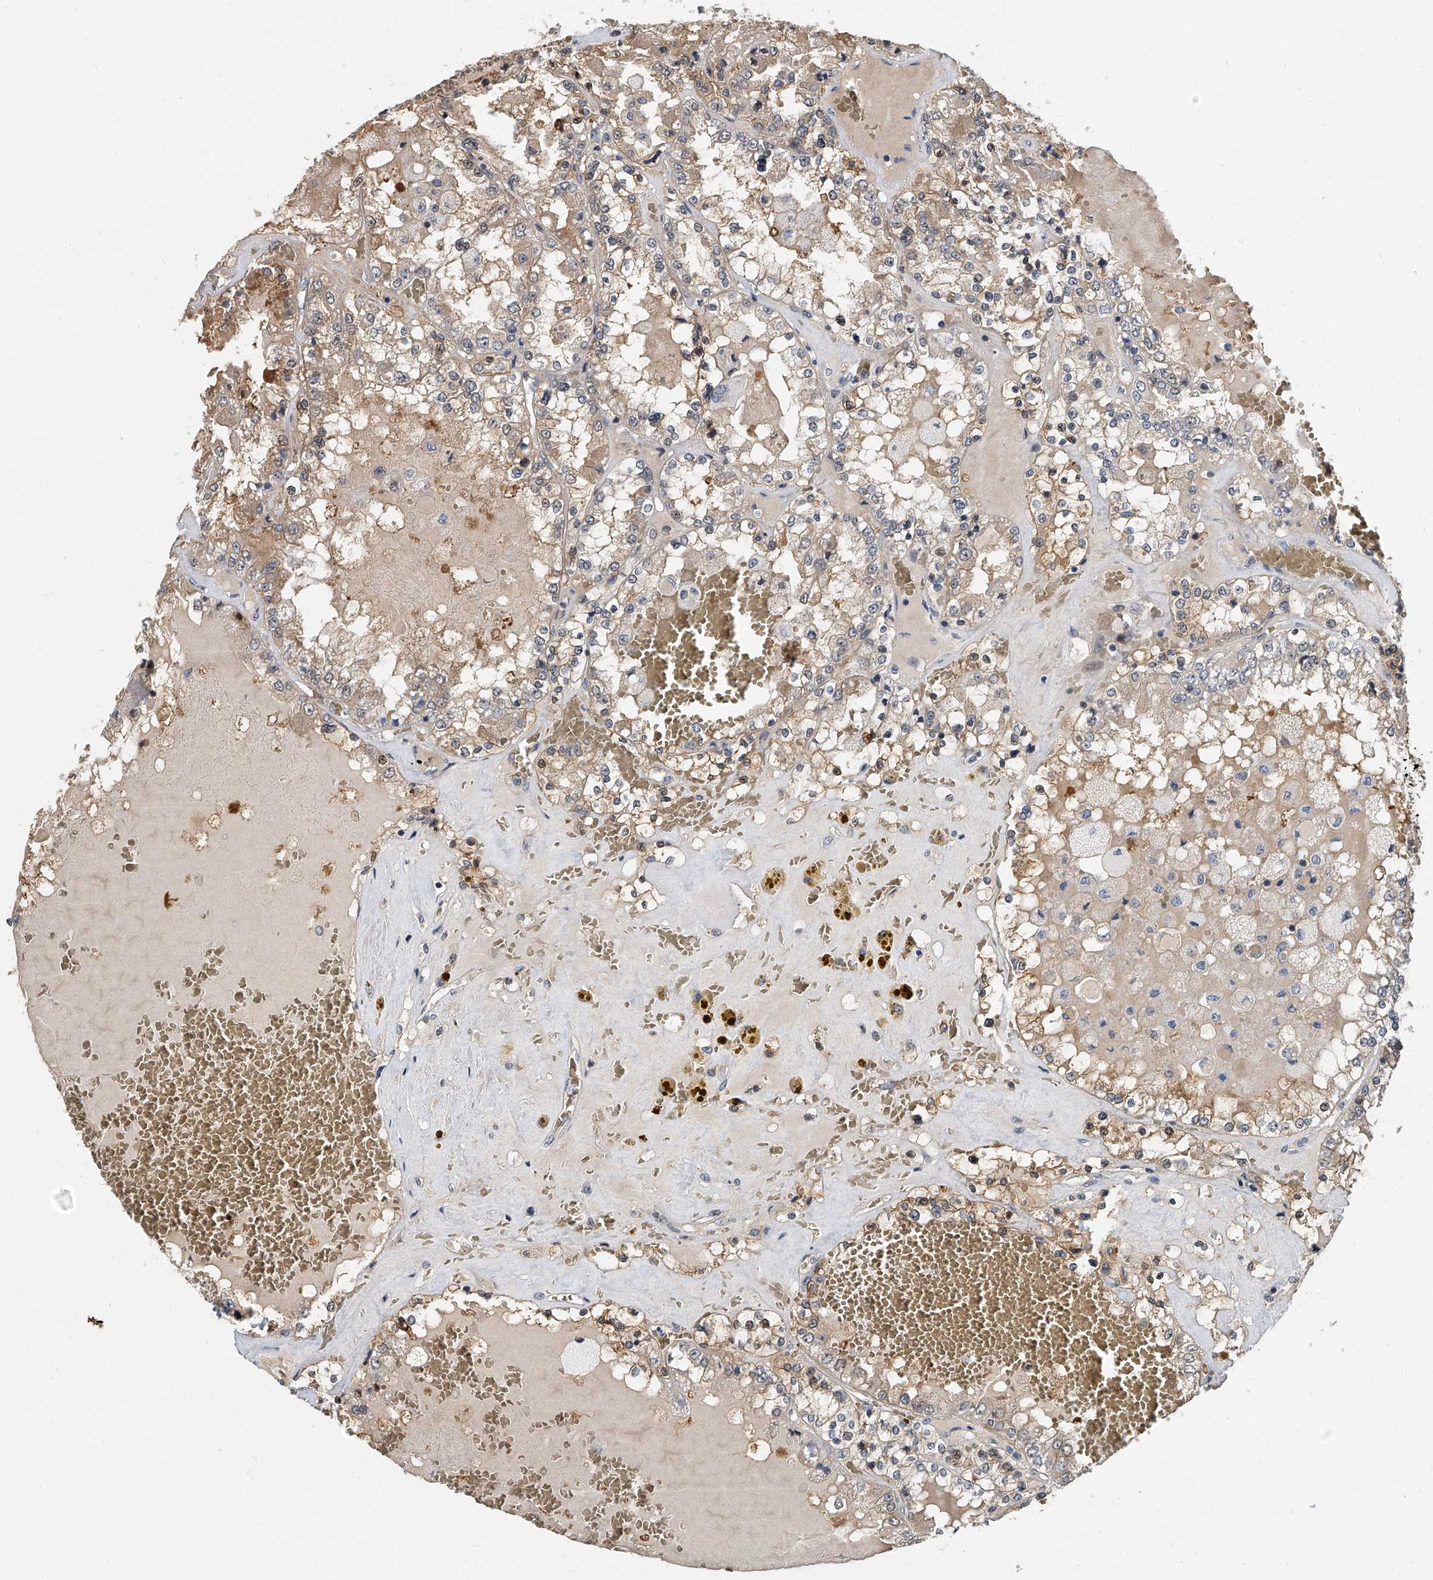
{"staining": {"intensity": "weak", "quantity": "25%-75%", "location": "cytoplasmic/membranous"}, "tissue": "renal cancer", "cell_type": "Tumor cells", "image_type": "cancer", "snomed": [{"axis": "morphology", "description": "Adenocarcinoma, NOS"}, {"axis": "topography", "description": "Kidney"}], "caption": "Brown immunohistochemical staining in human renal cancer reveals weak cytoplasmic/membranous positivity in about 25%-75% of tumor cells. The protein of interest is stained brown, and the nuclei are stained in blue (DAB (3,3'-diaminobenzidine) IHC with brightfield microscopy, high magnification).", "gene": "CD200", "patient": {"sex": "female", "age": 56}}